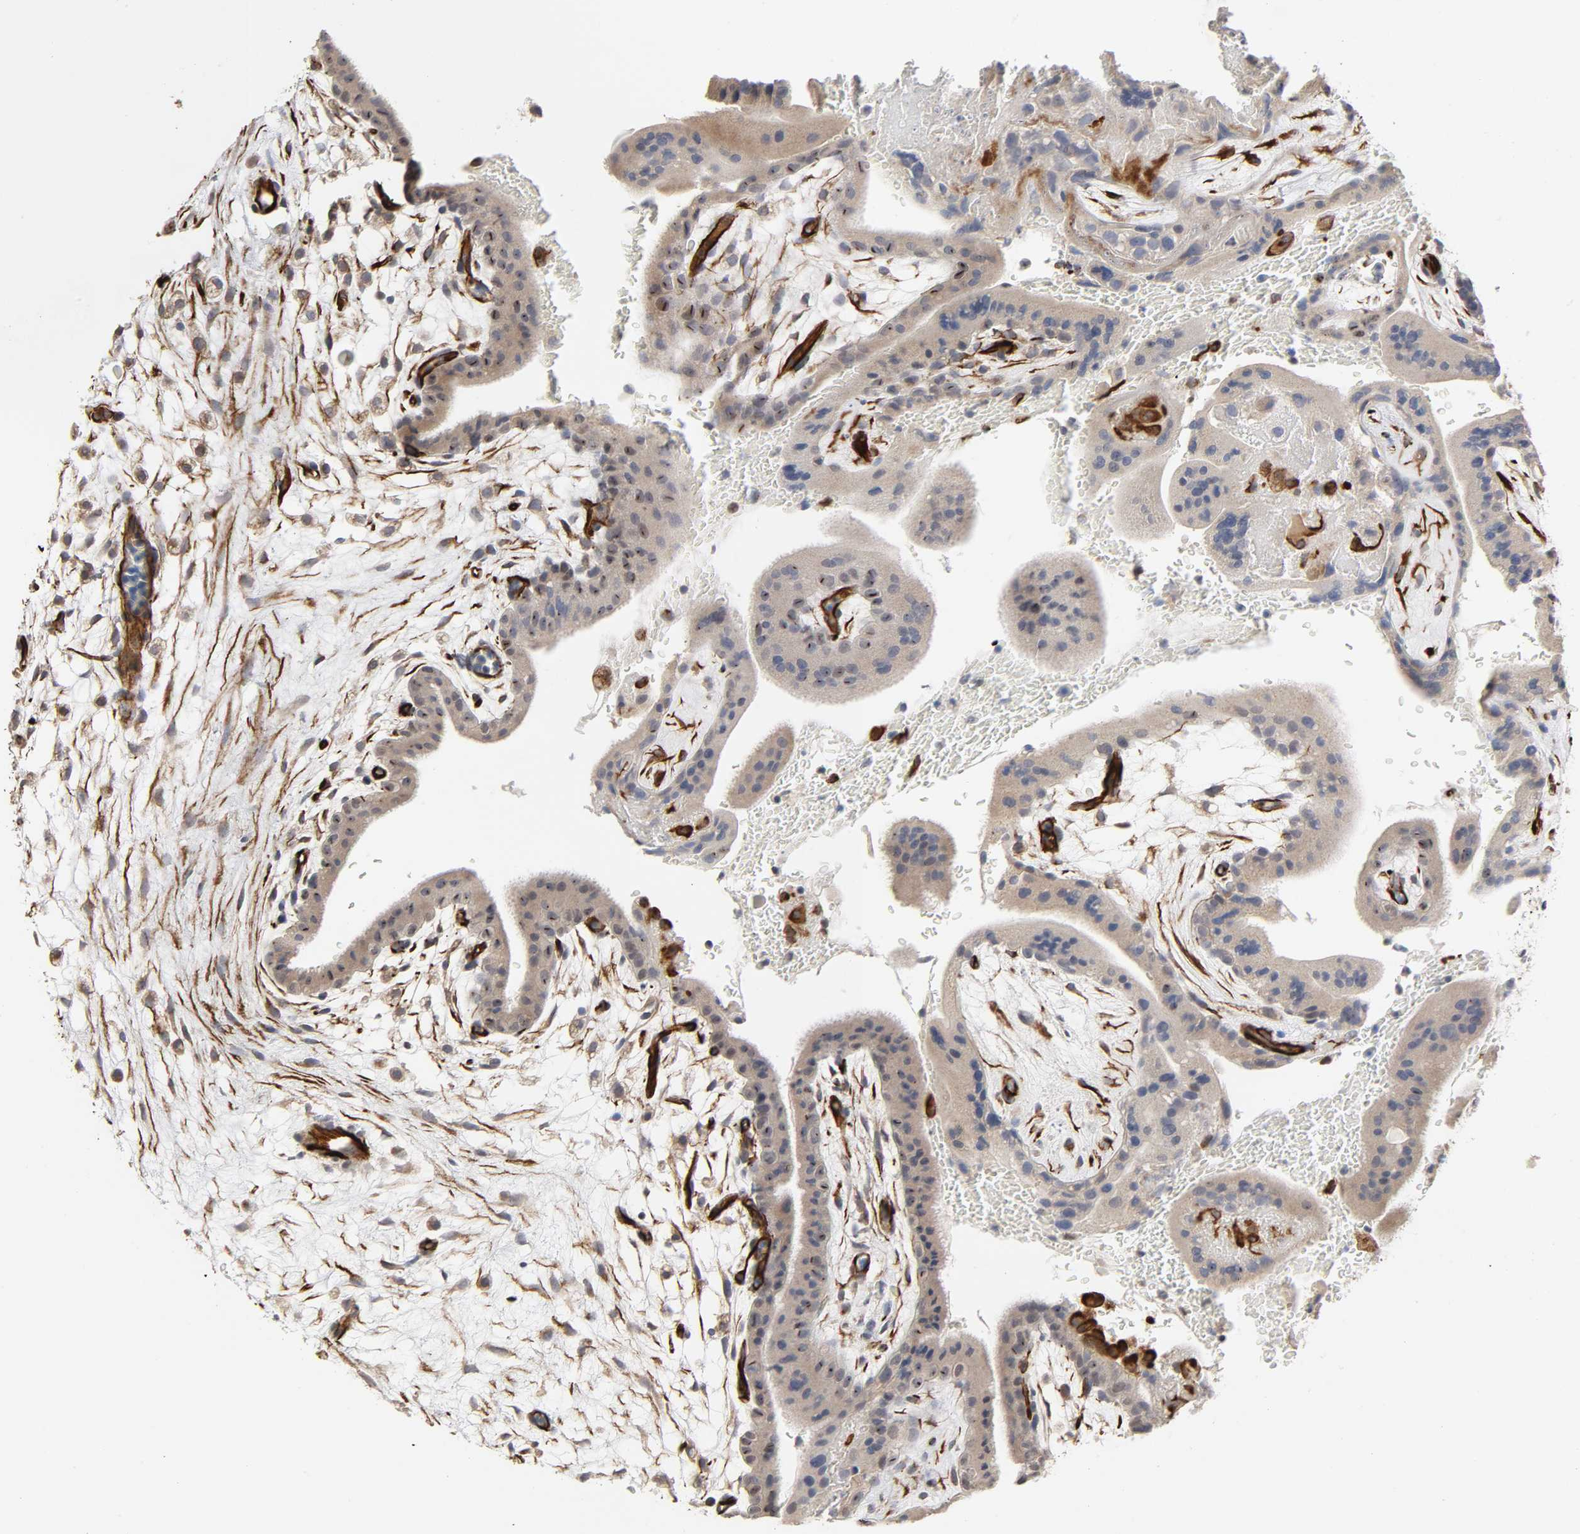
{"staining": {"intensity": "moderate", "quantity": ">75%", "location": "cytoplasmic/membranous"}, "tissue": "placenta", "cell_type": "Decidual cells", "image_type": "normal", "snomed": [{"axis": "morphology", "description": "Normal tissue, NOS"}, {"axis": "topography", "description": "Placenta"}], "caption": "This is a photomicrograph of immunohistochemistry (IHC) staining of unremarkable placenta, which shows moderate positivity in the cytoplasmic/membranous of decidual cells.", "gene": "FAM118A", "patient": {"sex": "female", "age": 35}}